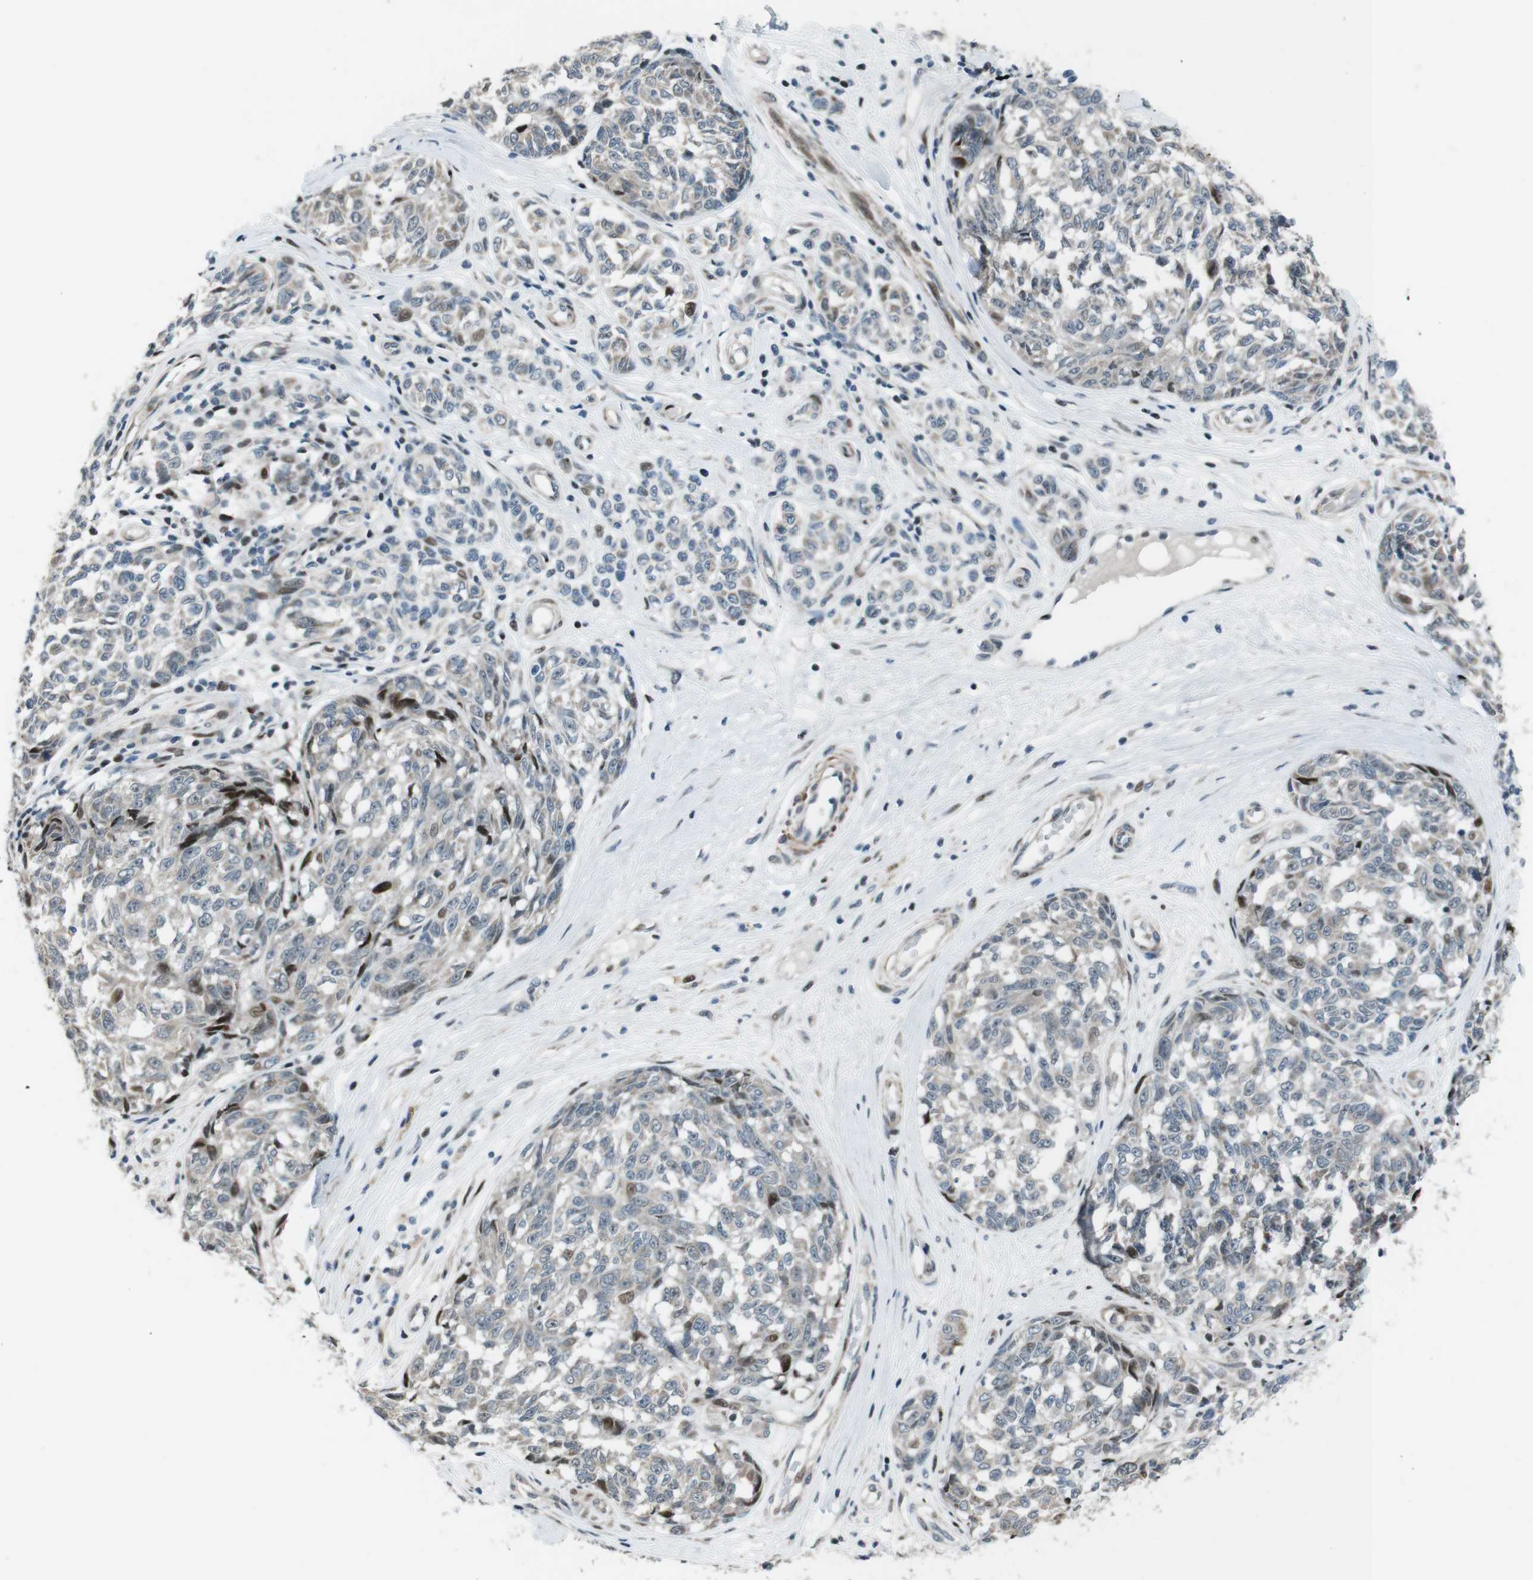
{"staining": {"intensity": "moderate", "quantity": "<25%", "location": "nuclear"}, "tissue": "melanoma", "cell_type": "Tumor cells", "image_type": "cancer", "snomed": [{"axis": "morphology", "description": "Malignant melanoma, NOS"}, {"axis": "topography", "description": "Skin"}], "caption": "This photomicrograph shows IHC staining of malignant melanoma, with low moderate nuclear positivity in about <25% of tumor cells.", "gene": "PBRM1", "patient": {"sex": "female", "age": 64}}